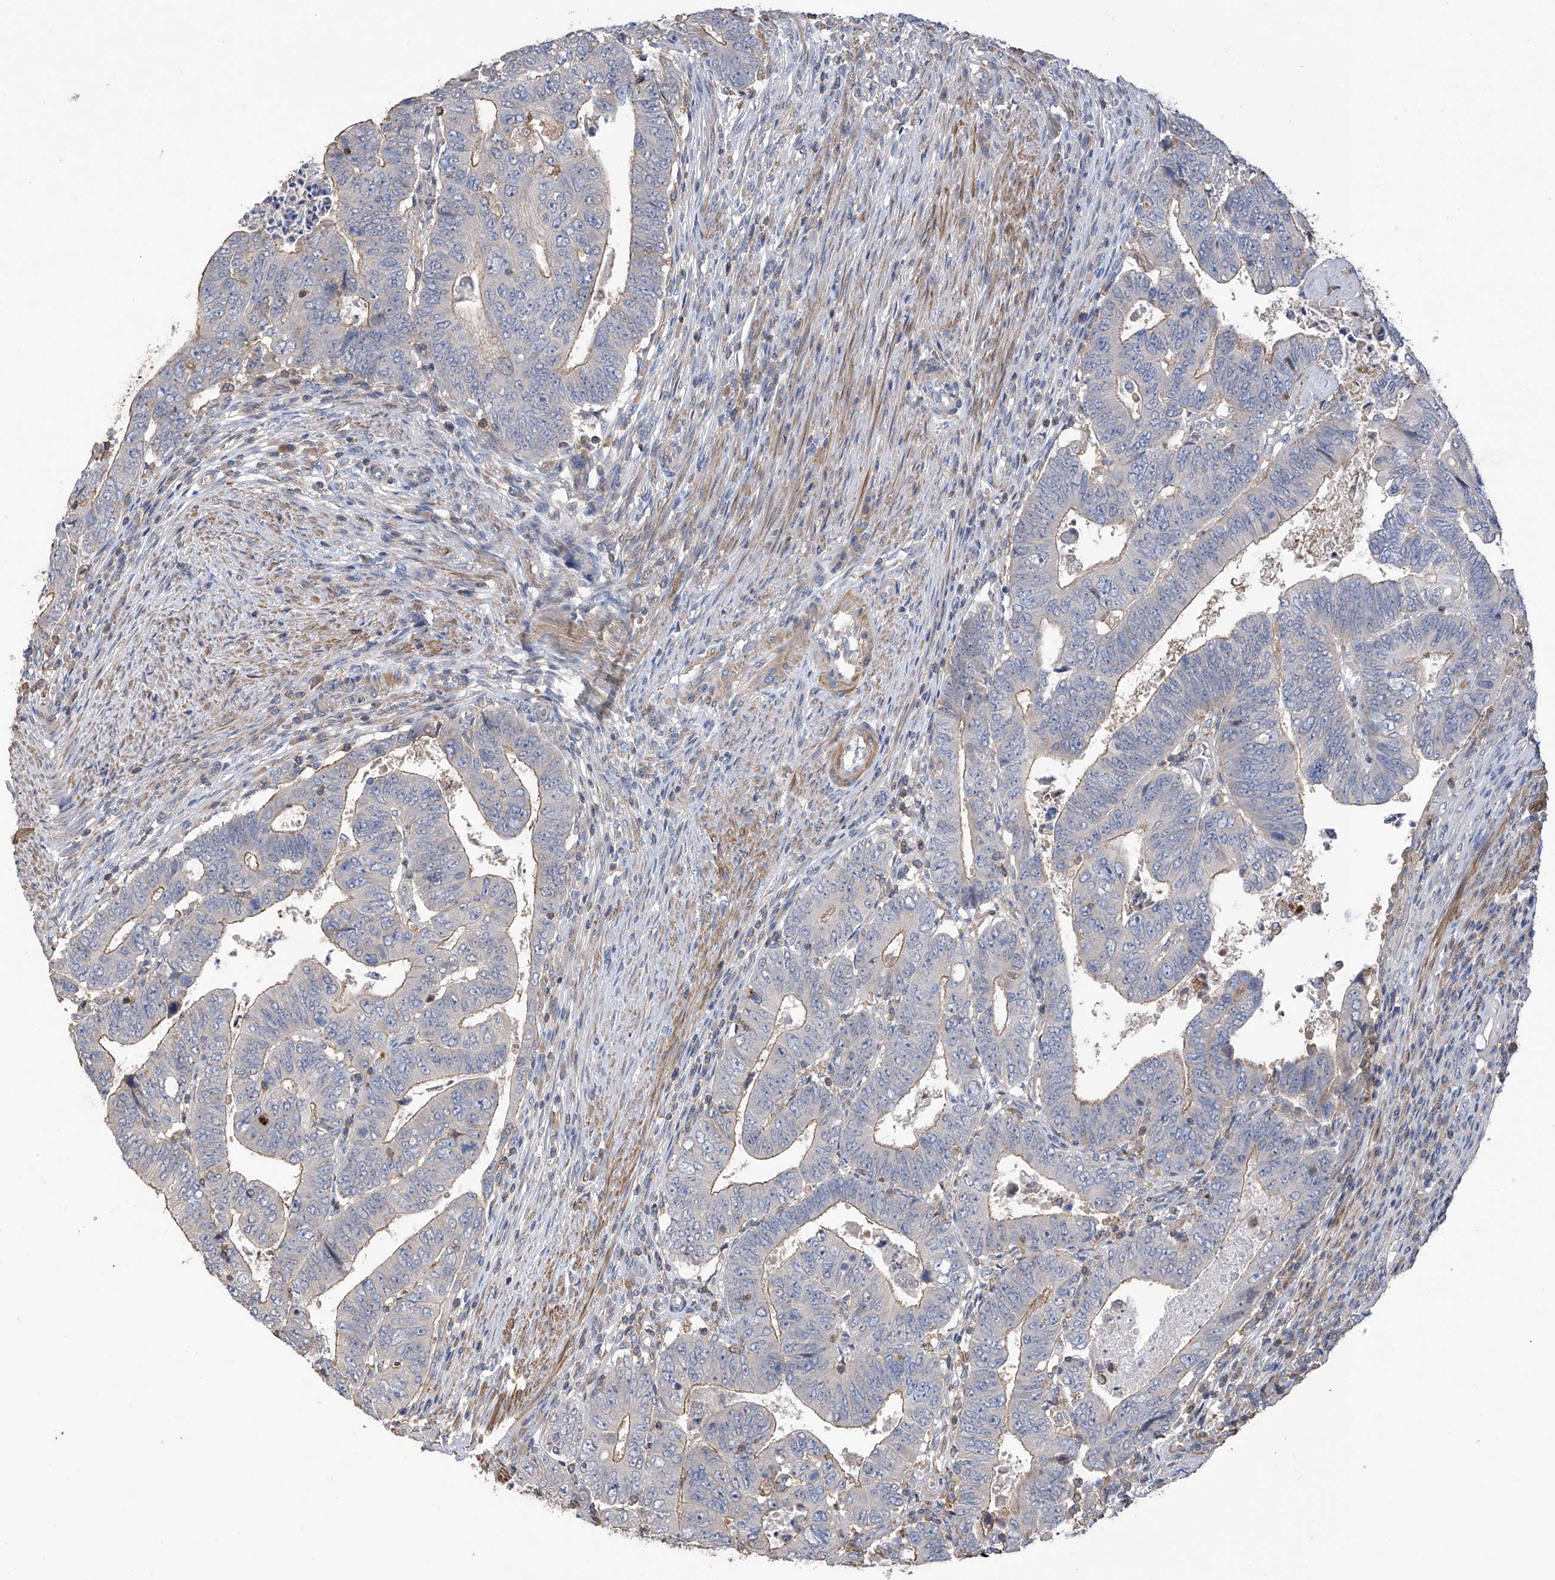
{"staining": {"intensity": "weak", "quantity": "<25%", "location": "cytoplasmic/membranous"}, "tissue": "colorectal cancer", "cell_type": "Tumor cells", "image_type": "cancer", "snomed": [{"axis": "morphology", "description": "Normal tissue, NOS"}, {"axis": "morphology", "description": "Adenocarcinoma, NOS"}, {"axis": "topography", "description": "Rectum"}], "caption": "High magnification brightfield microscopy of colorectal adenocarcinoma stained with DAB (brown) and counterstained with hematoxylin (blue): tumor cells show no significant positivity. (DAB immunohistochemistry with hematoxylin counter stain).", "gene": "SLFN14", "patient": {"sex": "female", "age": 65}}